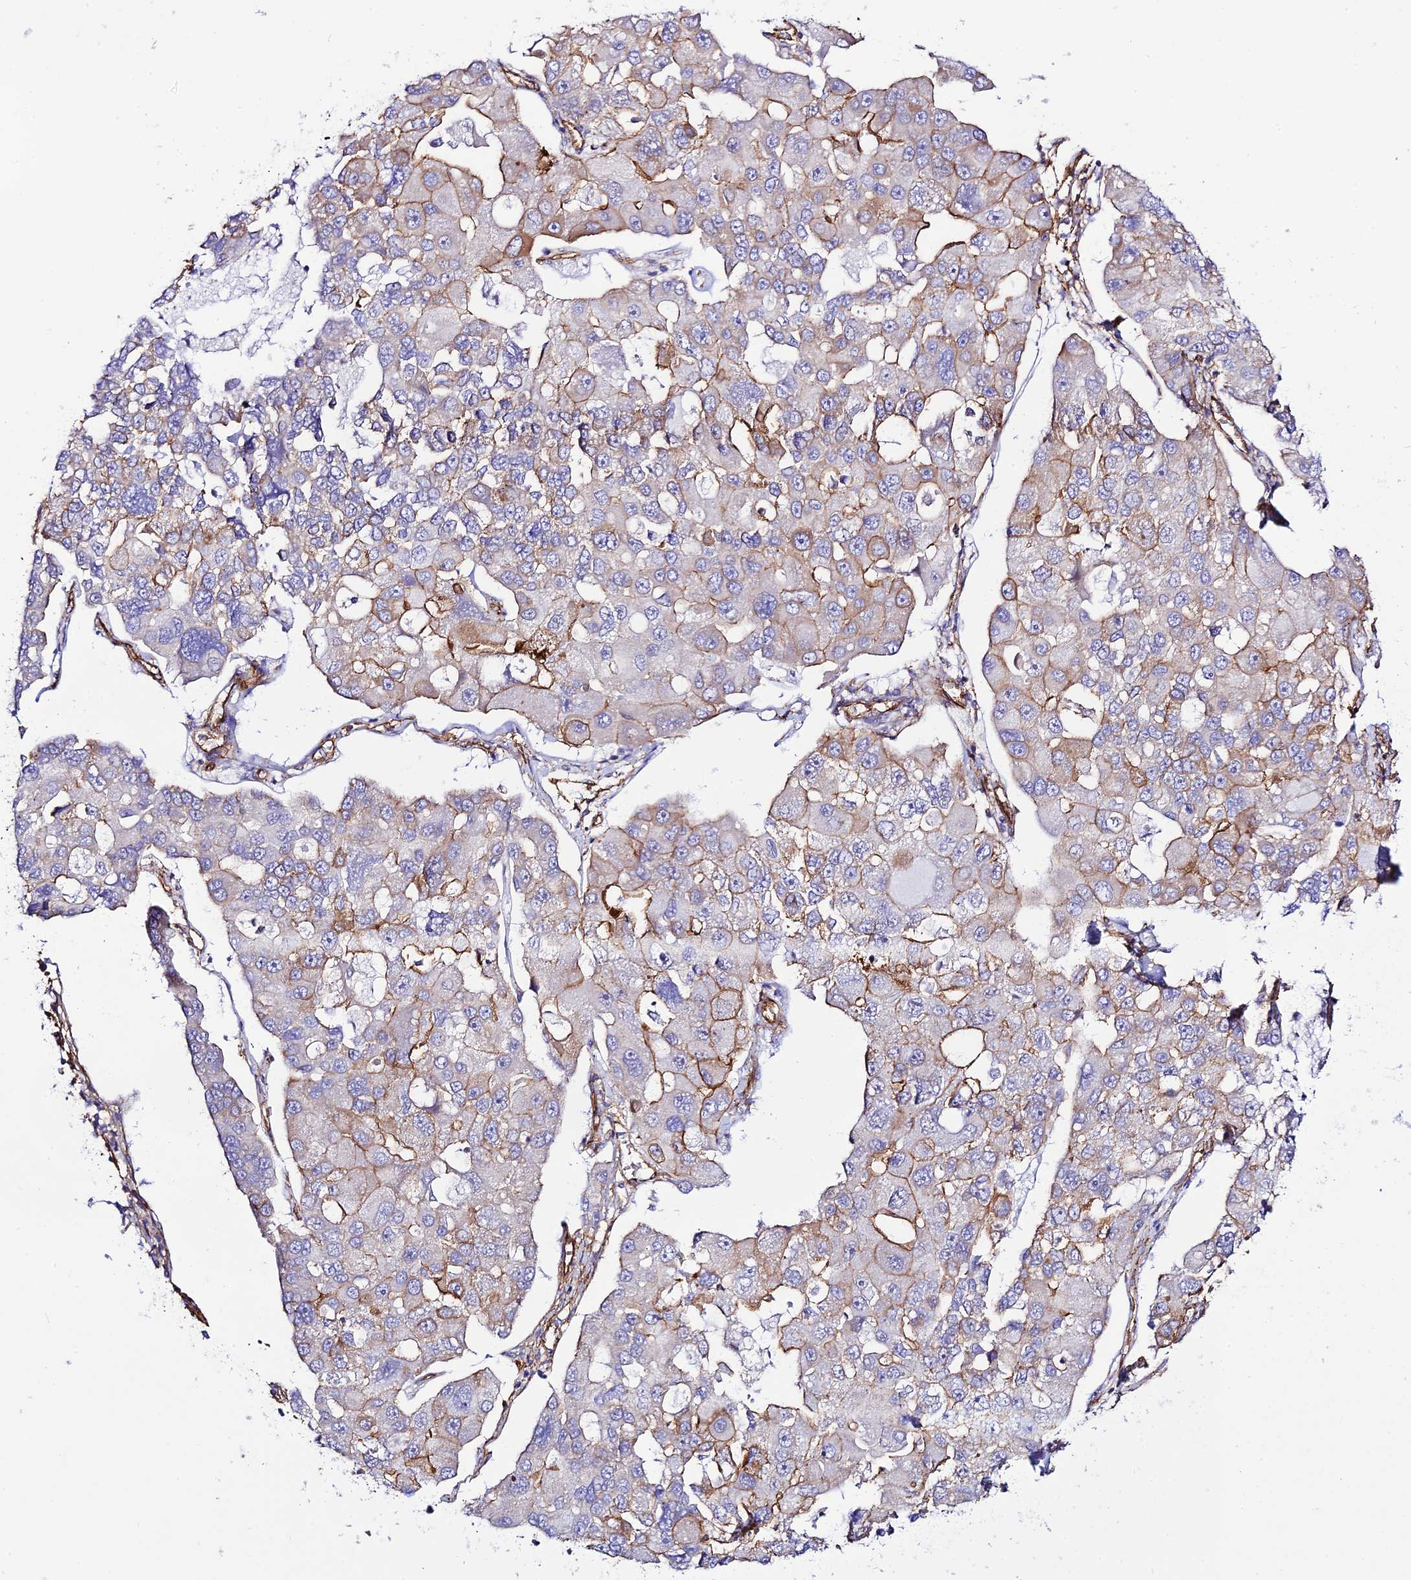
{"staining": {"intensity": "moderate", "quantity": "<25%", "location": "cytoplasmic/membranous"}, "tissue": "lung cancer", "cell_type": "Tumor cells", "image_type": "cancer", "snomed": [{"axis": "morphology", "description": "Adenocarcinoma, NOS"}, {"axis": "topography", "description": "Lung"}], "caption": "IHC of human adenocarcinoma (lung) shows low levels of moderate cytoplasmic/membranous staining in approximately <25% of tumor cells. The staining was performed using DAB, with brown indicating positive protein expression. Nuclei are stained blue with hematoxylin.", "gene": "YPEL5", "patient": {"sex": "female", "age": 54}}